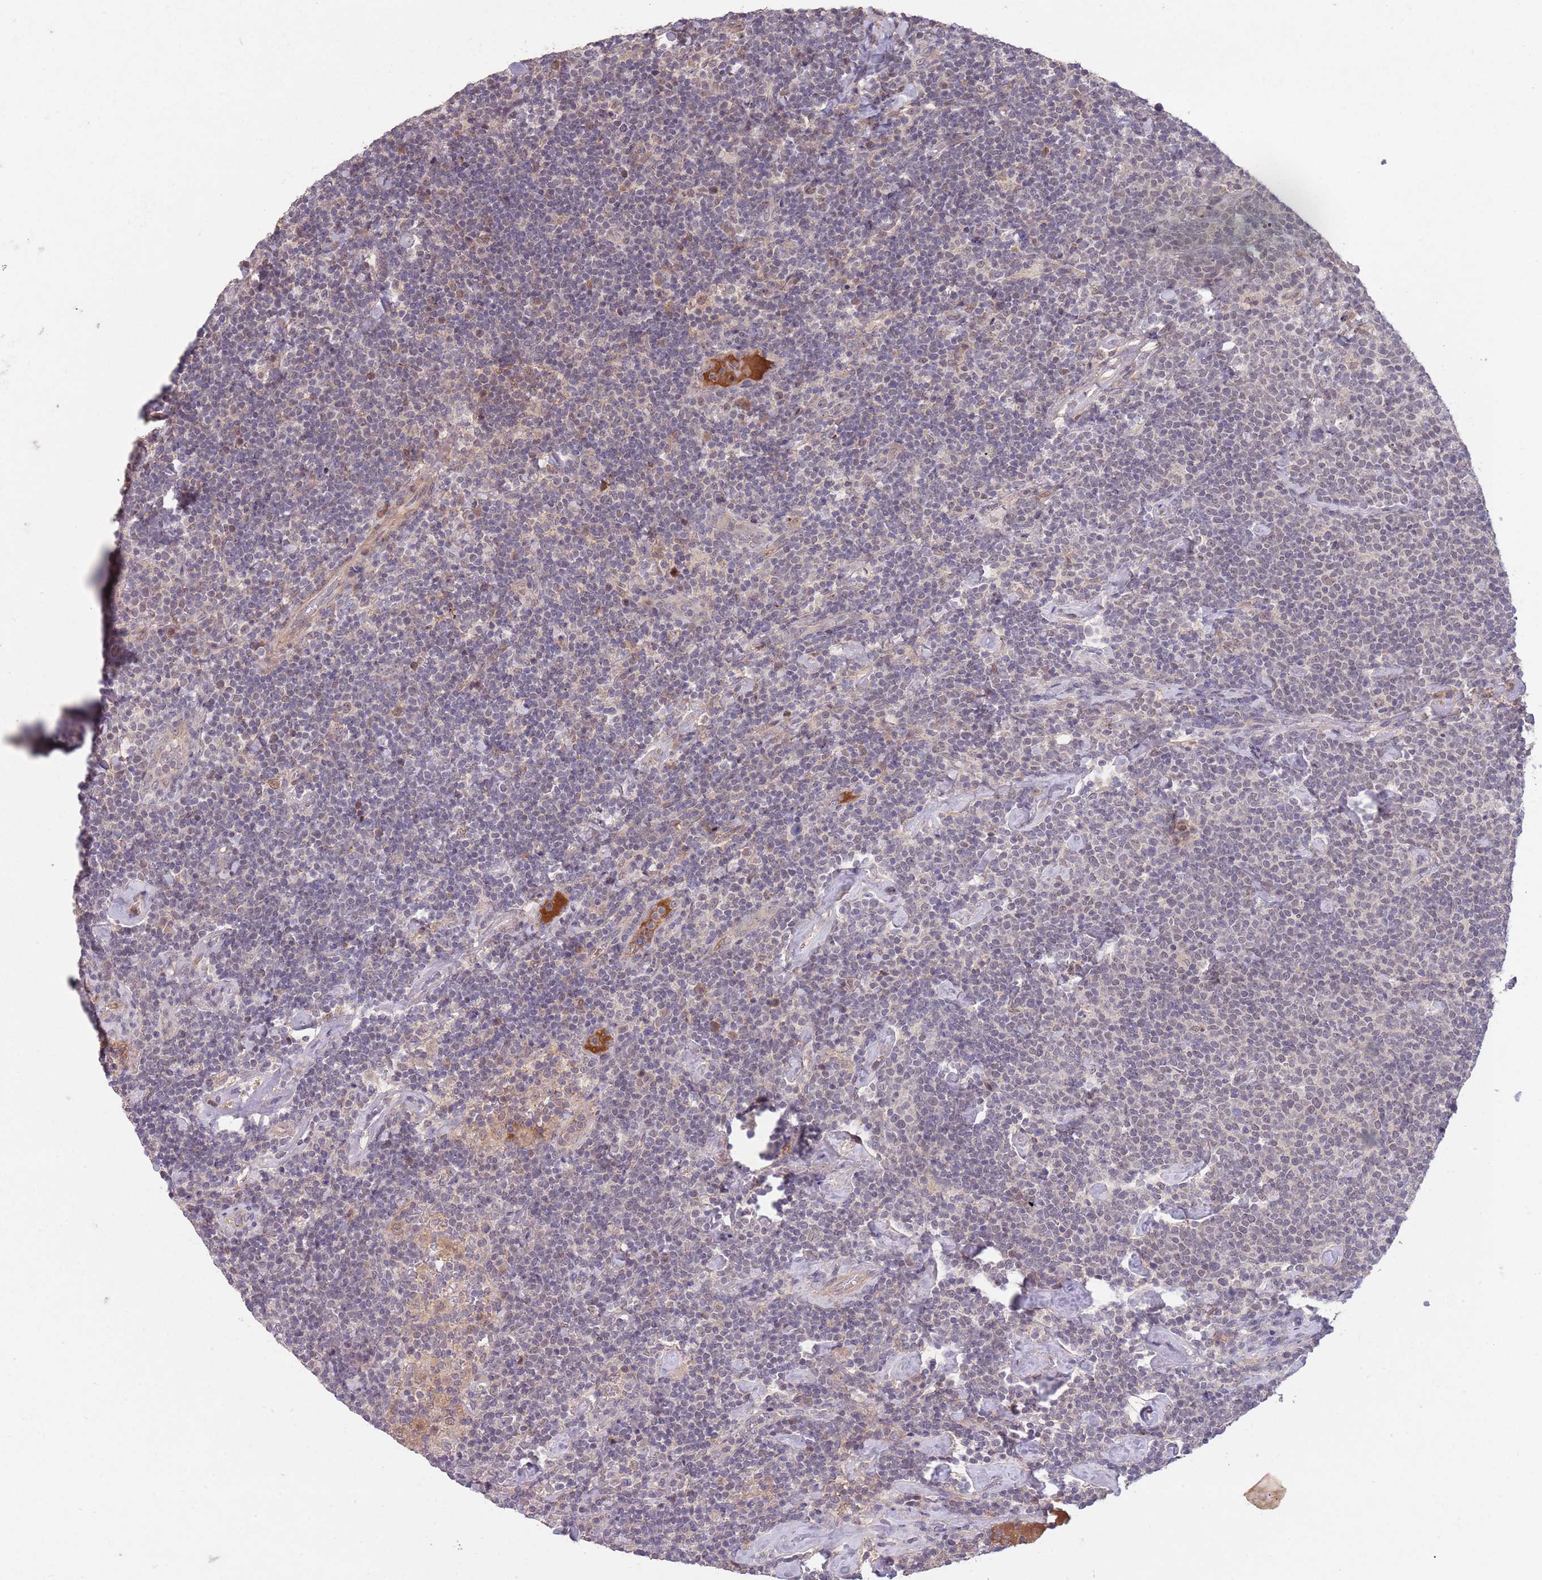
{"staining": {"intensity": "weak", "quantity": "<25%", "location": "cytoplasmic/membranous"}, "tissue": "lymphoma", "cell_type": "Tumor cells", "image_type": "cancer", "snomed": [{"axis": "morphology", "description": "Malignant lymphoma, non-Hodgkin's type, High grade"}, {"axis": "topography", "description": "Lymph node"}], "caption": "Histopathology image shows no significant protein positivity in tumor cells of high-grade malignant lymphoma, non-Hodgkin's type.", "gene": "MEI1", "patient": {"sex": "male", "age": 61}}